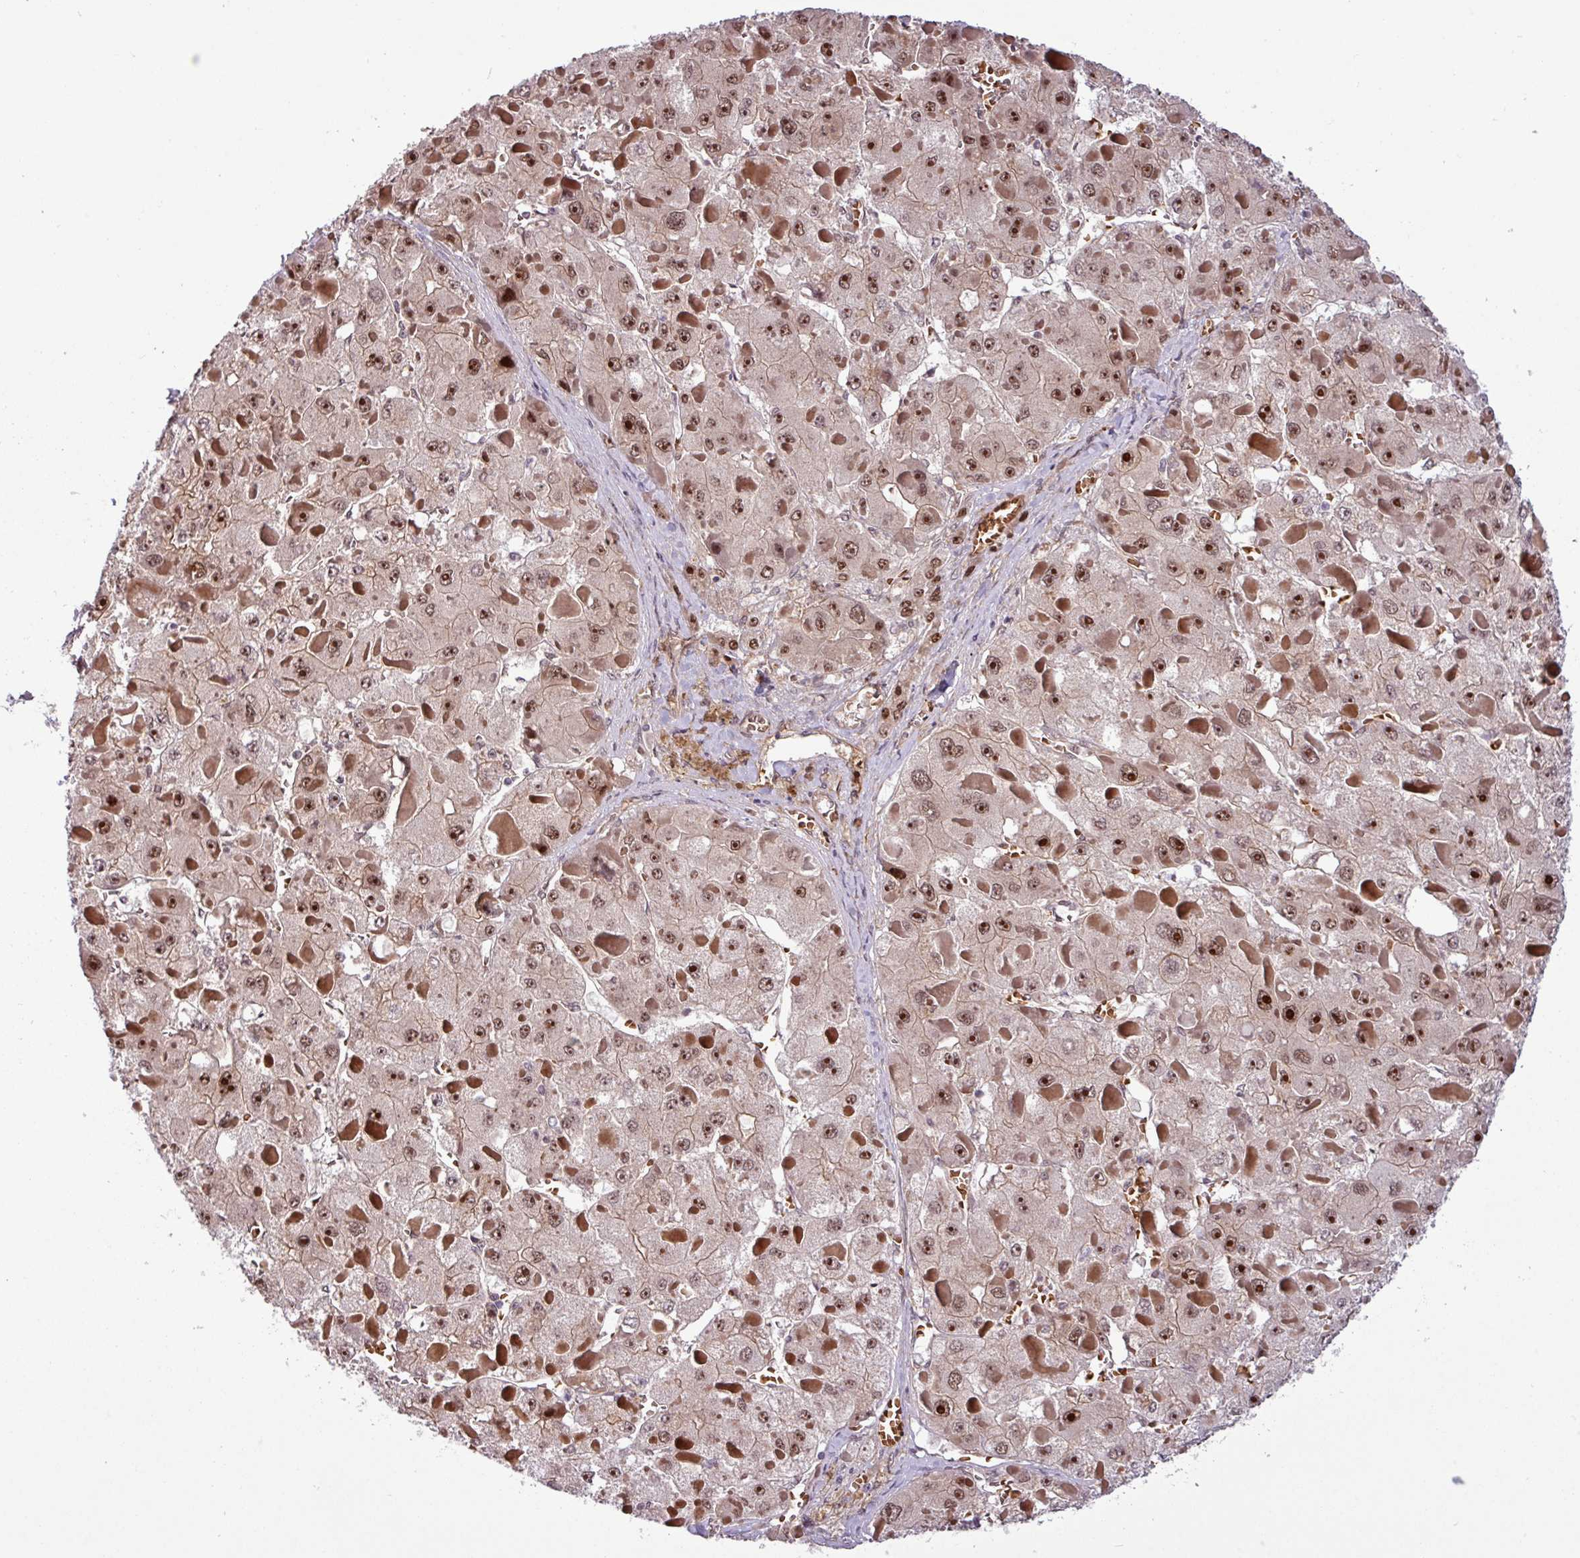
{"staining": {"intensity": "moderate", "quantity": ">75%", "location": "nuclear"}, "tissue": "liver cancer", "cell_type": "Tumor cells", "image_type": "cancer", "snomed": [{"axis": "morphology", "description": "Carcinoma, Hepatocellular, NOS"}, {"axis": "topography", "description": "Liver"}], "caption": "Tumor cells display moderate nuclear positivity in about >75% of cells in liver cancer (hepatocellular carcinoma). The staining is performed using DAB (3,3'-diaminobenzidine) brown chromogen to label protein expression. The nuclei are counter-stained blue using hematoxylin.", "gene": "C7orf50", "patient": {"sex": "female", "age": 73}}